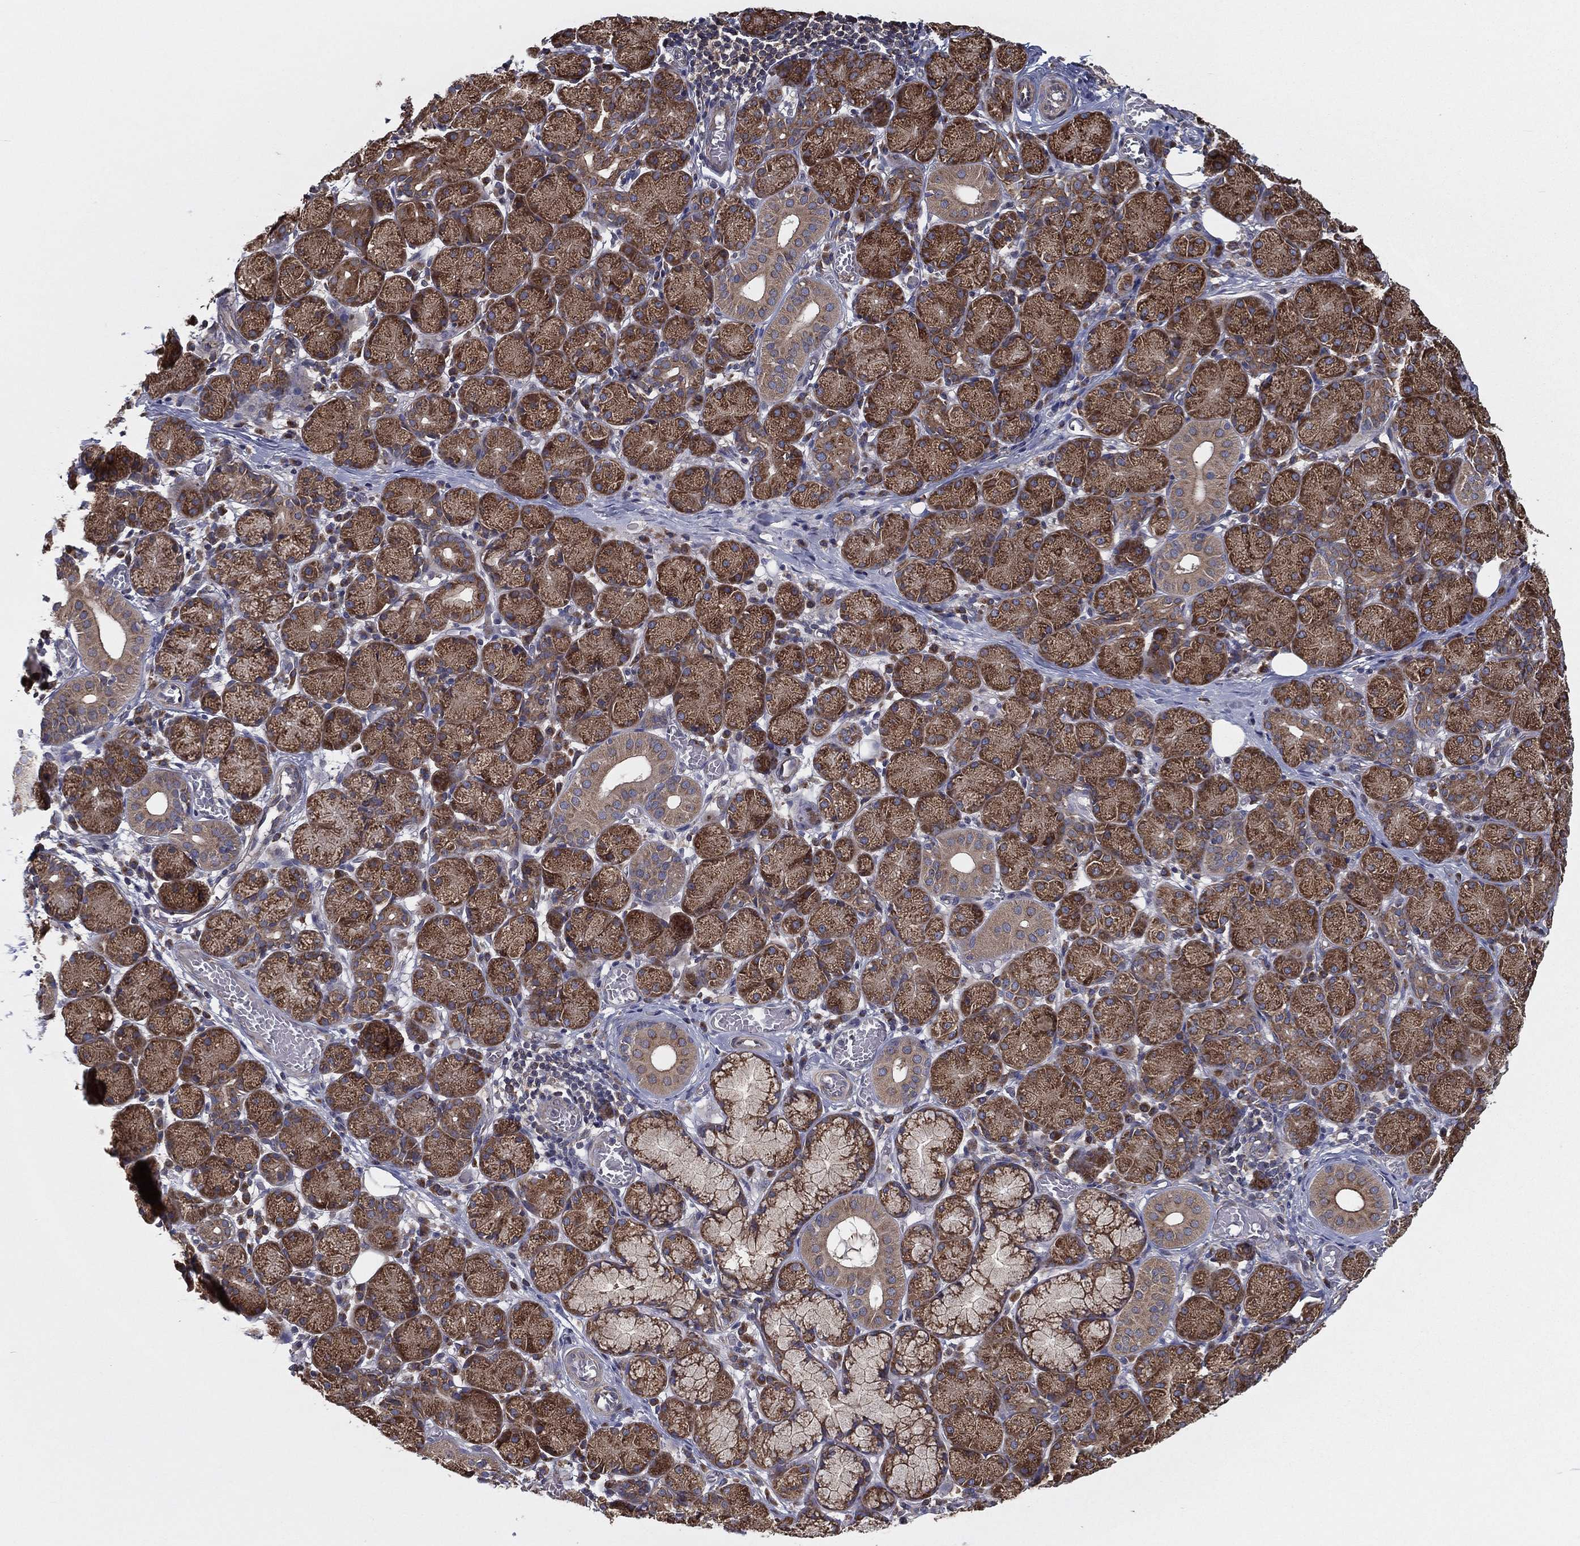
{"staining": {"intensity": "strong", "quantity": ">75%", "location": "cytoplasmic/membranous"}, "tissue": "salivary gland", "cell_type": "Glandular cells", "image_type": "normal", "snomed": [{"axis": "morphology", "description": "Normal tissue, NOS"}, {"axis": "topography", "description": "Salivary gland"}, {"axis": "topography", "description": "Peripheral nerve tissue"}], "caption": "This is an image of immunohistochemistry staining of unremarkable salivary gland, which shows strong positivity in the cytoplasmic/membranous of glandular cells.", "gene": "EIF2B5", "patient": {"sex": "female", "age": 24}}